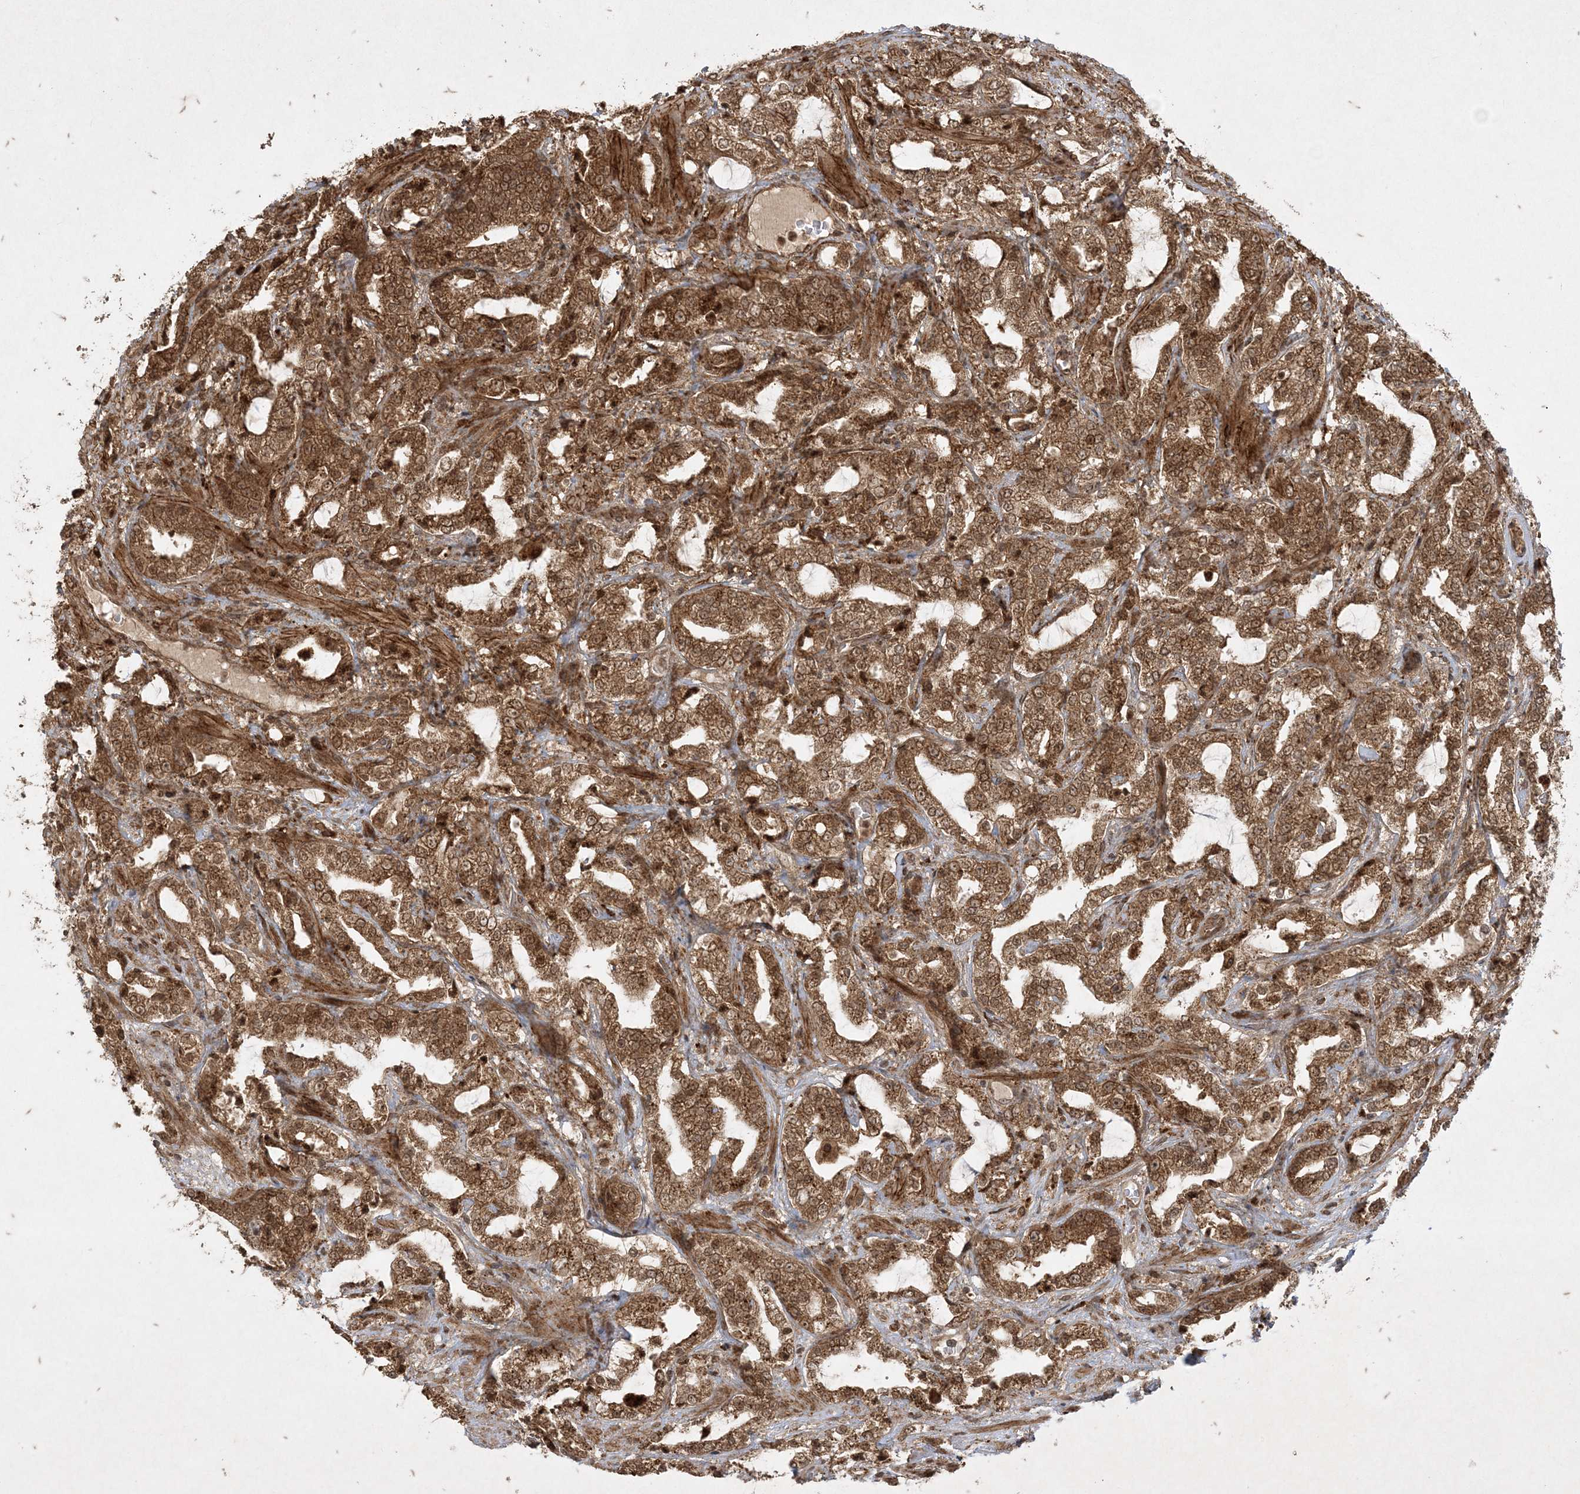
{"staining": {"intensity": "moderate", "quantity": ">75%", "location": "cytoplasmic/membranous"}, "tissue": "prostate cancer", "cell_type": "Tumor cells", "image_type": "cancer", "snomed": [{"axis": "morphology", "description": "Adenocarcinoma, High grade"}, {"axis": "topography", "description": "Prostate"}], "caption": "A high-resolution histopathology image shows immunohistochemistry (IHC) staining of prostate cancer, which demonstrates moderate cytoplasmic/membranous positivity in approximately >75% of tumor cells.", "gene": "RRAS", "patient": {"sex": "male", "age": 64}}